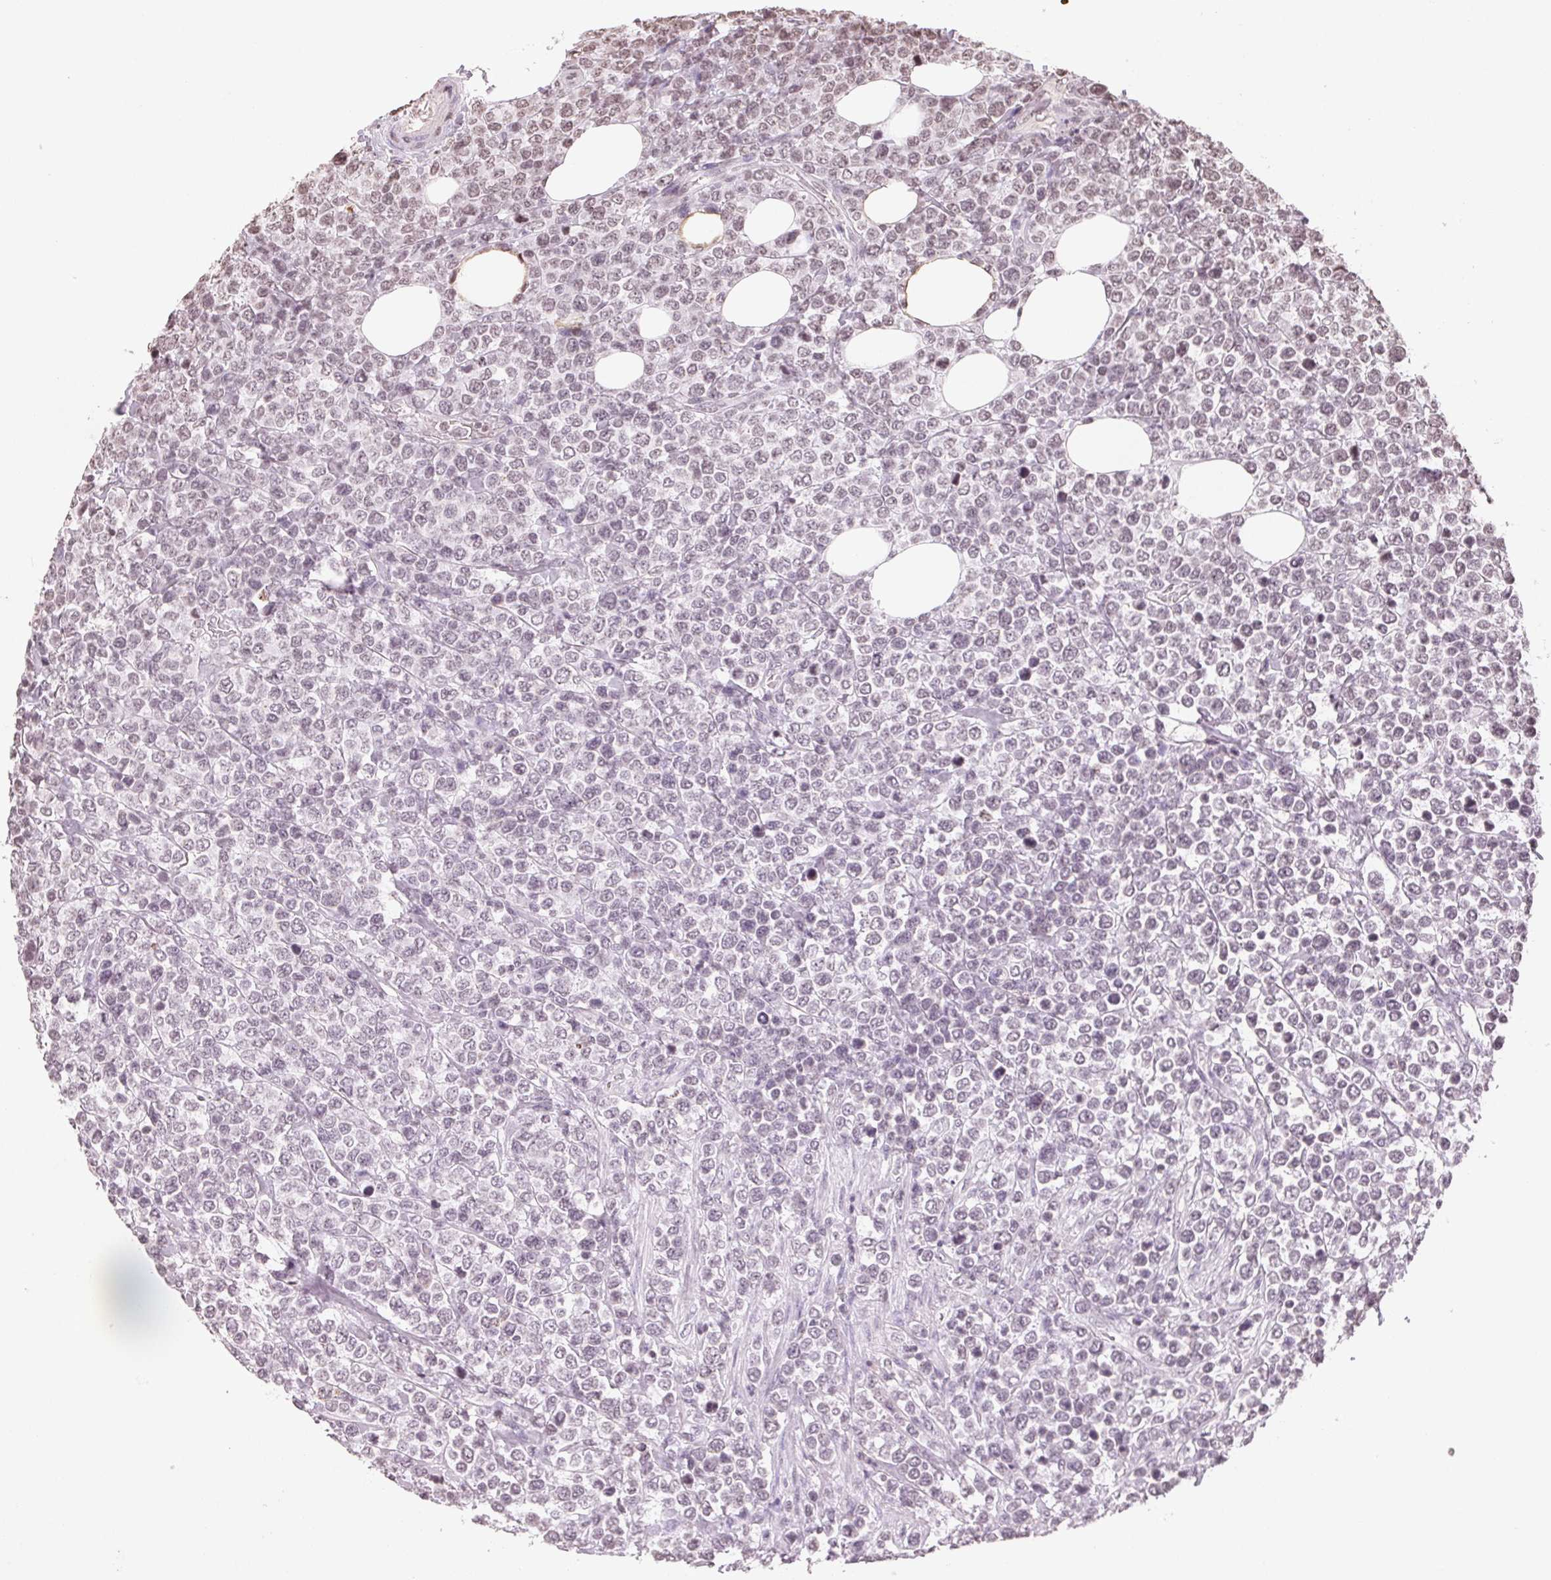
{"staining": {"intensity": "negative", "quantity": "none", "location": "none"}, "tissue": "lymphoma", "cell_type": "Tumor cells", "image_type": "cancer", "snomed": [{"axis": "morphology", "description": "Malignant lymphoma, non-Hodgkin's type, High grade"}, {"axis": "topography", "description": "Soft tissue"}], "caption": "High power microscopy photomicrograph of an immunohistochemistry (IHC) histopathology image of malignant lymphoma, non-Hodgkin's type (high-grade), revealing no significant staining in tumor cells.", "gene": "TBP", "patient": {"sex": "female", "age": 56}}